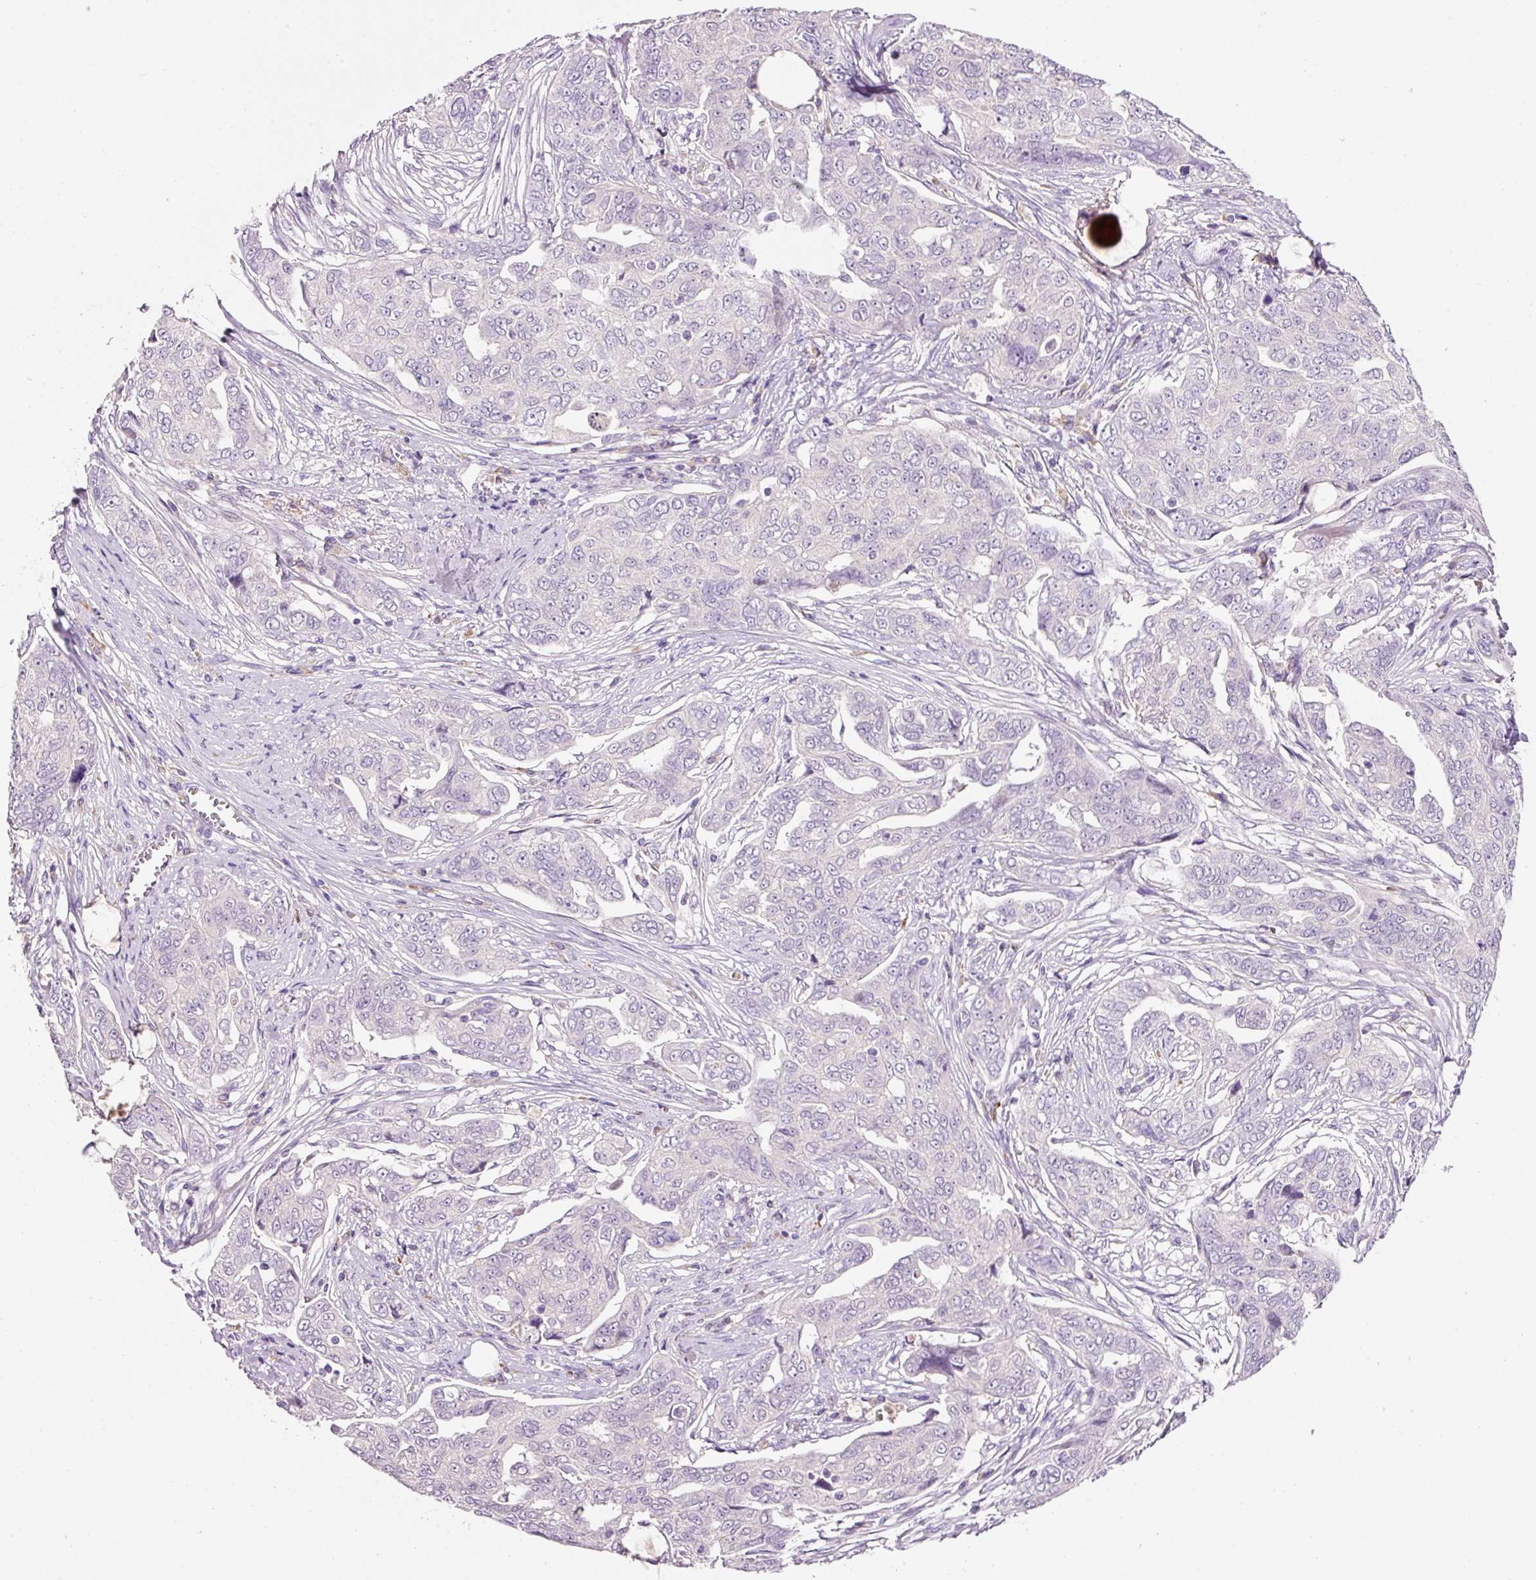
{"staining": {"intensity": "negative", "quantity": "none", "location": "none"}, "tissue": "ovarian cancer", "cell_type": "Tumor cells", "image_type": "cancer", "snomed": [{"axis": "morphology", "description": "Carcinoma, endometroid"}, {"axis": "topography", "description": "Ovary"}], "caption": "Immunohistochemistry (IHC) histopathology image of human ovarian endometroid carcinoma stained for a protein (brown), which demonstrates no positivity in tumor cells.", "gene": "TENT5C", "patient": {"sex": "female", "age": 70}}